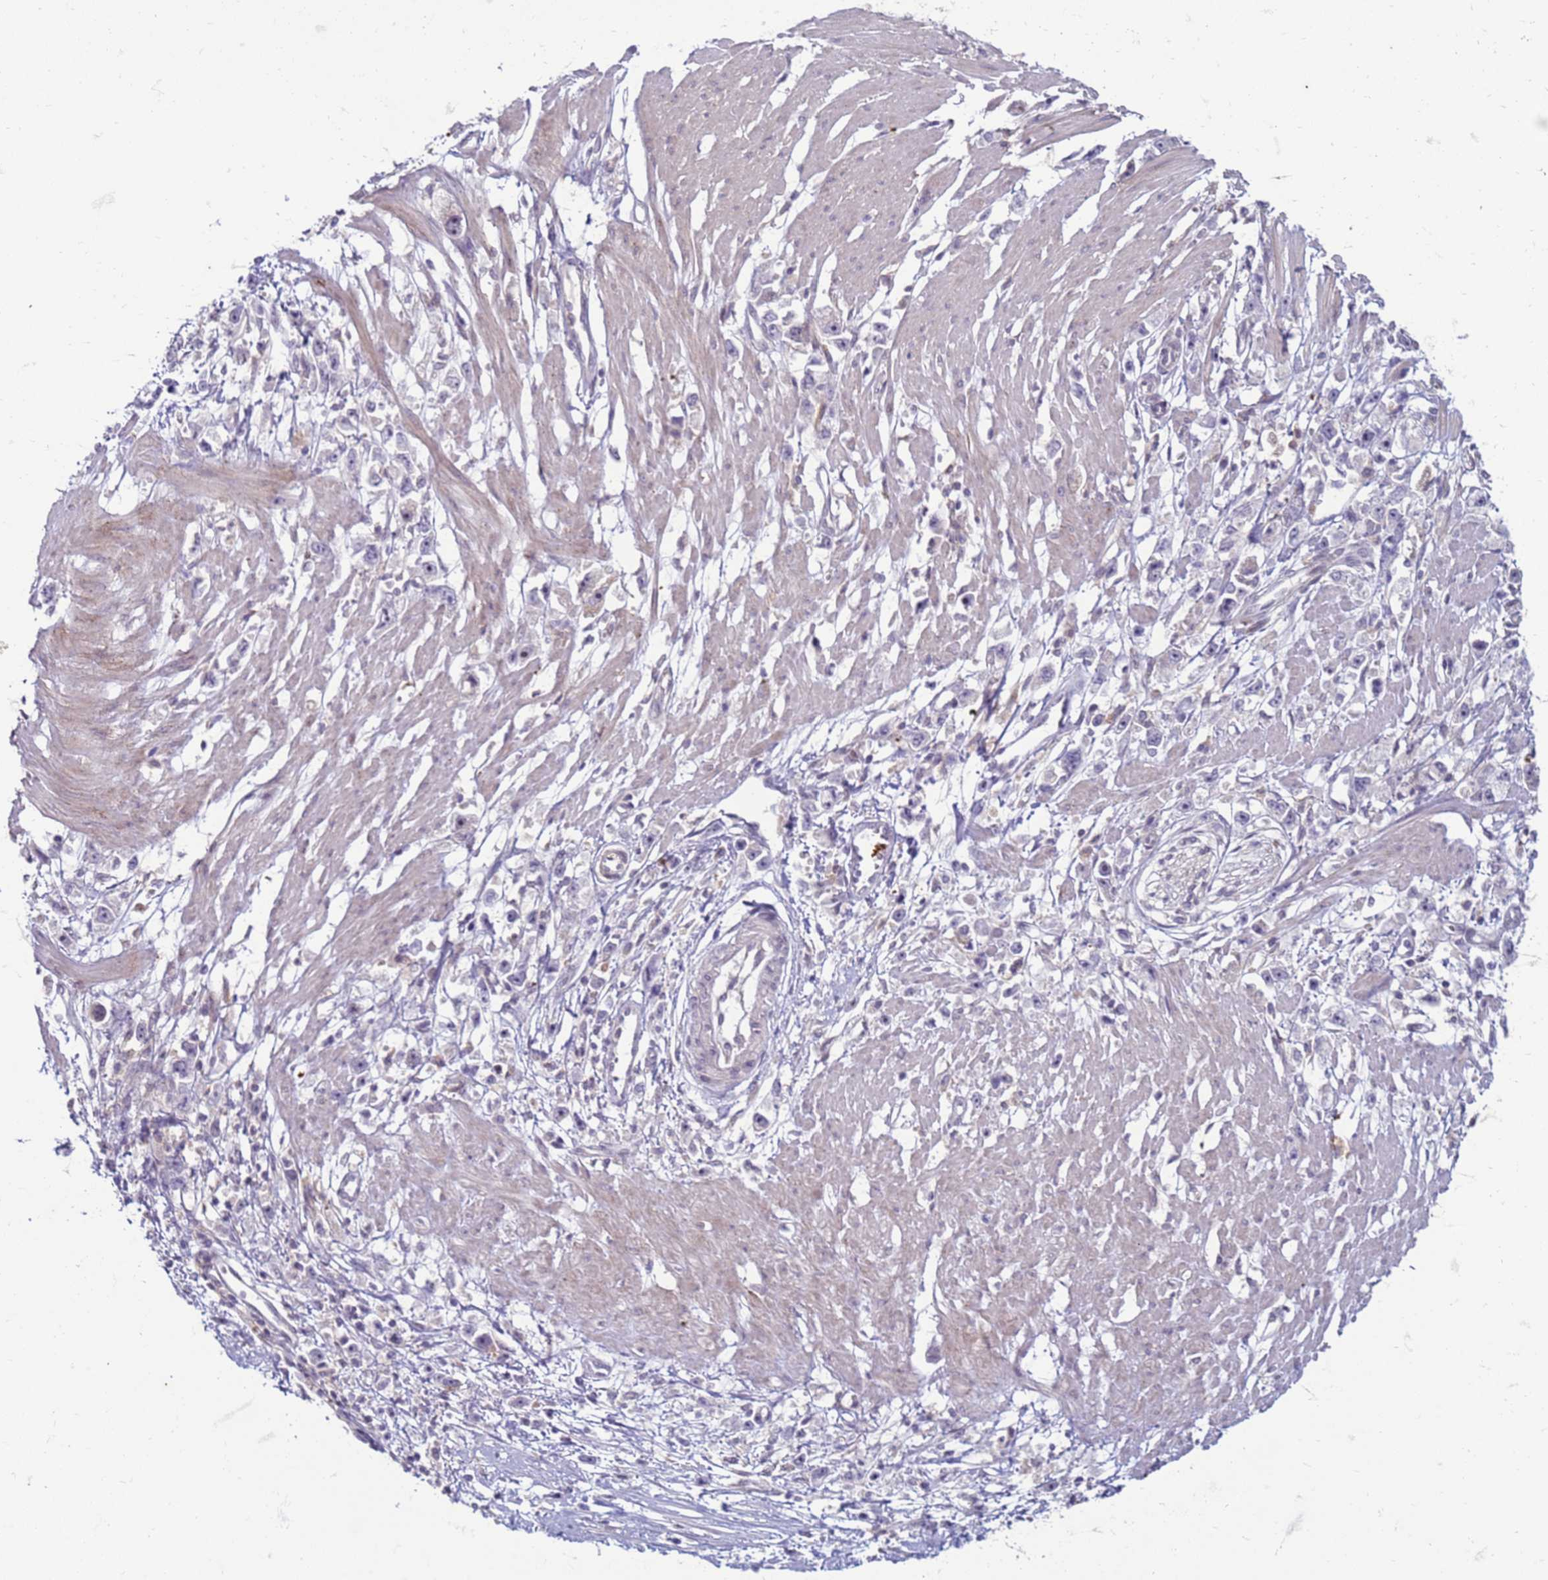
{"staining": {"intensity": "negative", "quantity": "none", "location": "none"}, "tissue": "stomach cancer", "cell_type": "Tumor cells", "image_type": "cancer", "snomed": [{"axis": "morphology", "description": "Adenocarcinoma, NOS"}, {"axis": "topography", "description": "Stomach"}], "caption": "Tumor cells show no significant protein staining in adenocarcinoma (stomach).", "gene": "SLC15A3", "patient": {"sex": "female", "age": 59}}